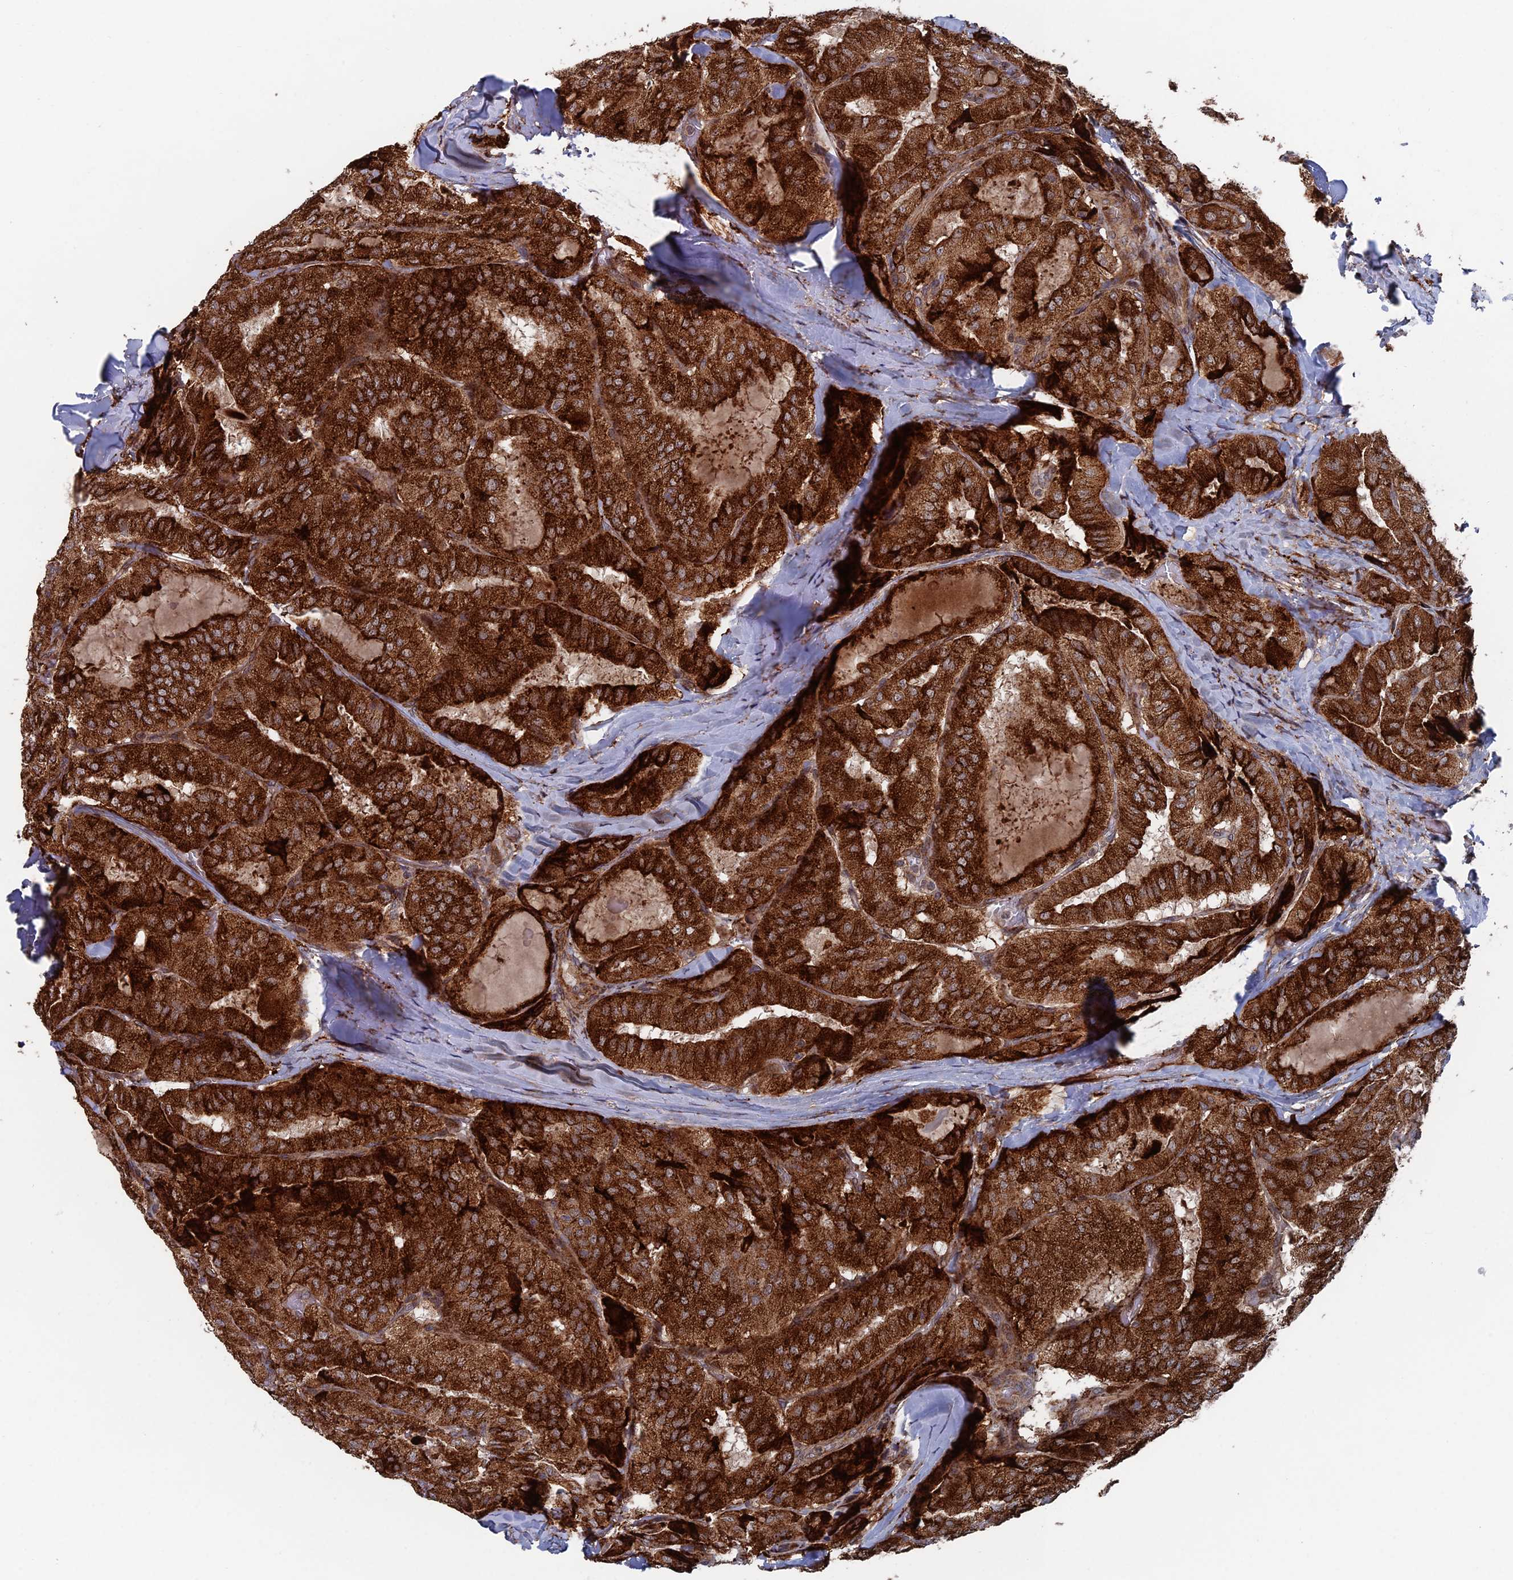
{"staining": {"intensity": "strong", "quantity": ">75%", "location": "cytoplasmic/membranous"}, "tissue": "thyroid cancer", "cell_type": "Tumor cells", "image_type": "cancer", "snomed": [{"axis": "morphology", "description": "Normal tissue, NOS"}, {"axis": "morphology", "description": "Papillary adenocarcinoma, NOS"}, {"axis": "topography", "description": "Thyroid gland"}], "caption": "Immunohistochemical staining of human thyroid cancer shows high levels of strong cytoplasmic/membranous staining in approximately >75% of tumor cells.", "gene": "GTF2IRD1", "patient": {"sex": "female", "age": 59}}